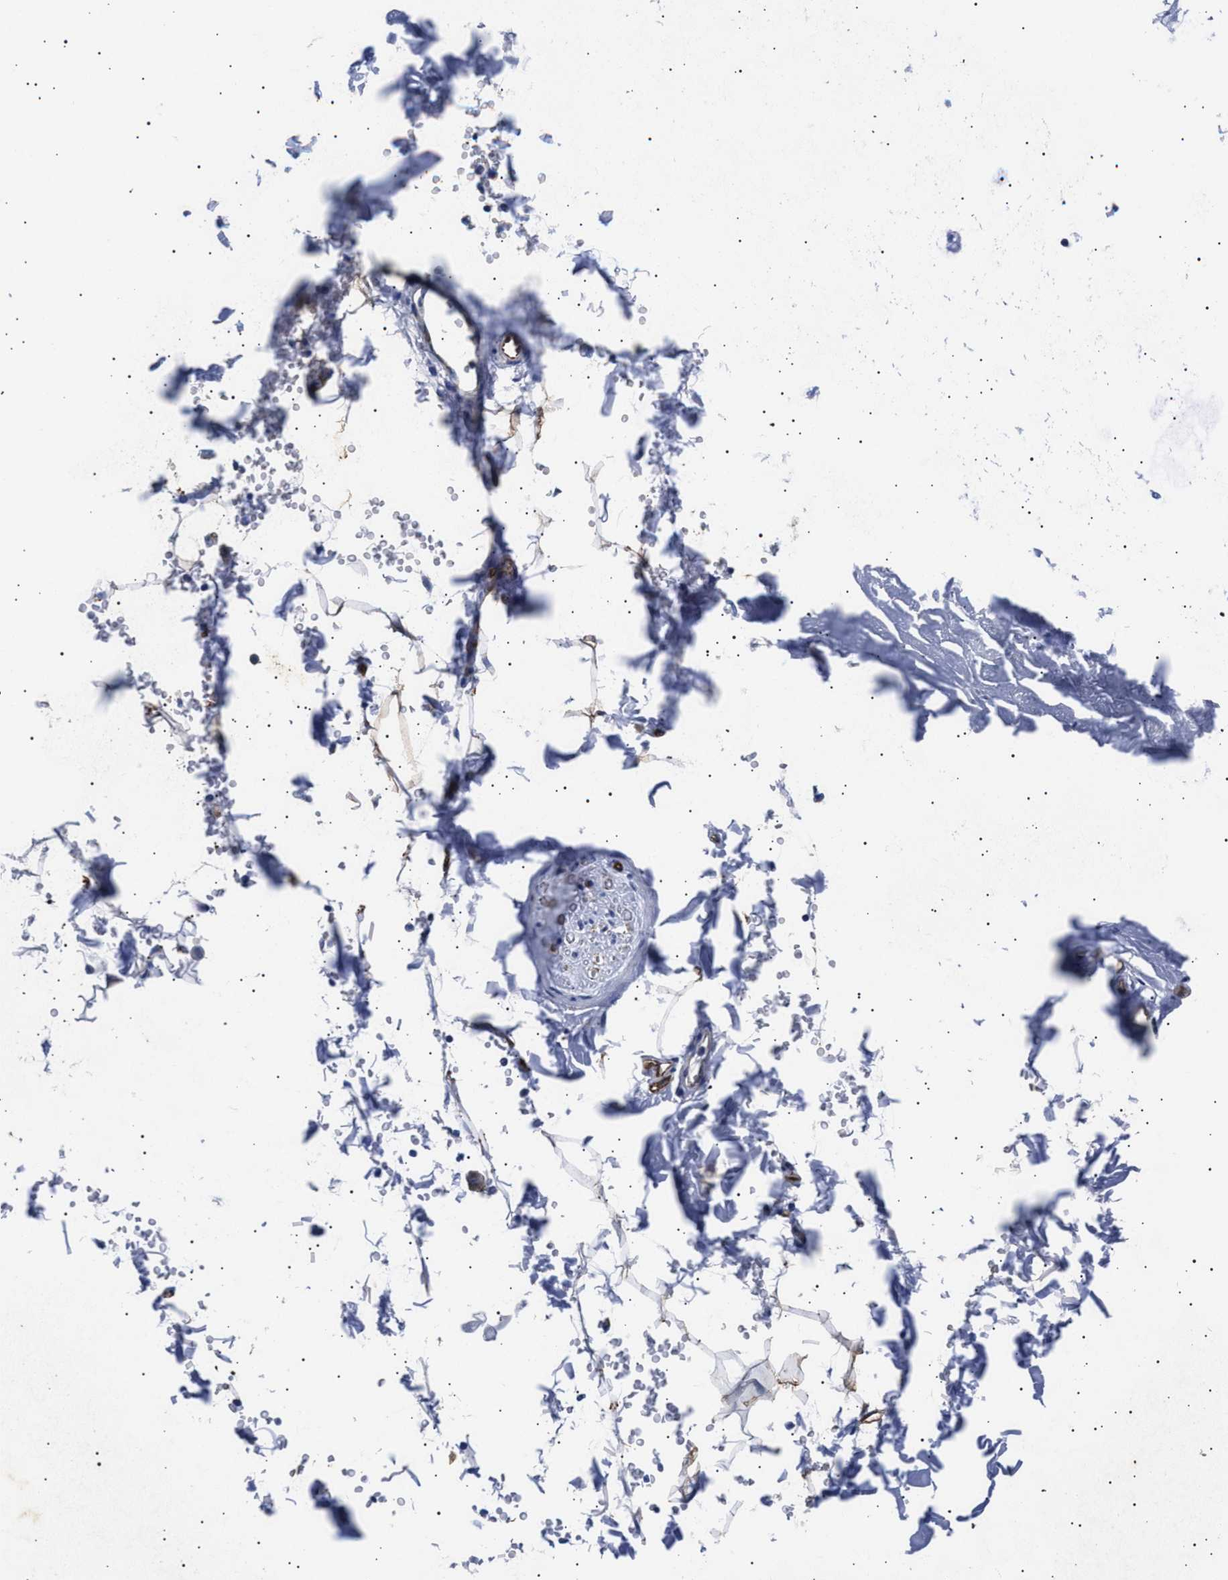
{"staining": {"intensity": "negative", "quantity": "none", "location": "none"}, "tissue": "adipose tissue", "cell_type": "Adipocytes", "image_type": "normal", "snomed": [{"axis": "morphology", "description": "Normal tissue, NOS"}, {"axis": "topography", "description": "Cartilage tissue"}, {"axis": "topography", "description": "Bronchus"}], "caption": "The immunohistochemistry (IHC) histopathology image has no significant expression in adipocytes of adipose tissue.", "gene": "OLFML2A", "patient": {"sex": "female", "age": 73}}